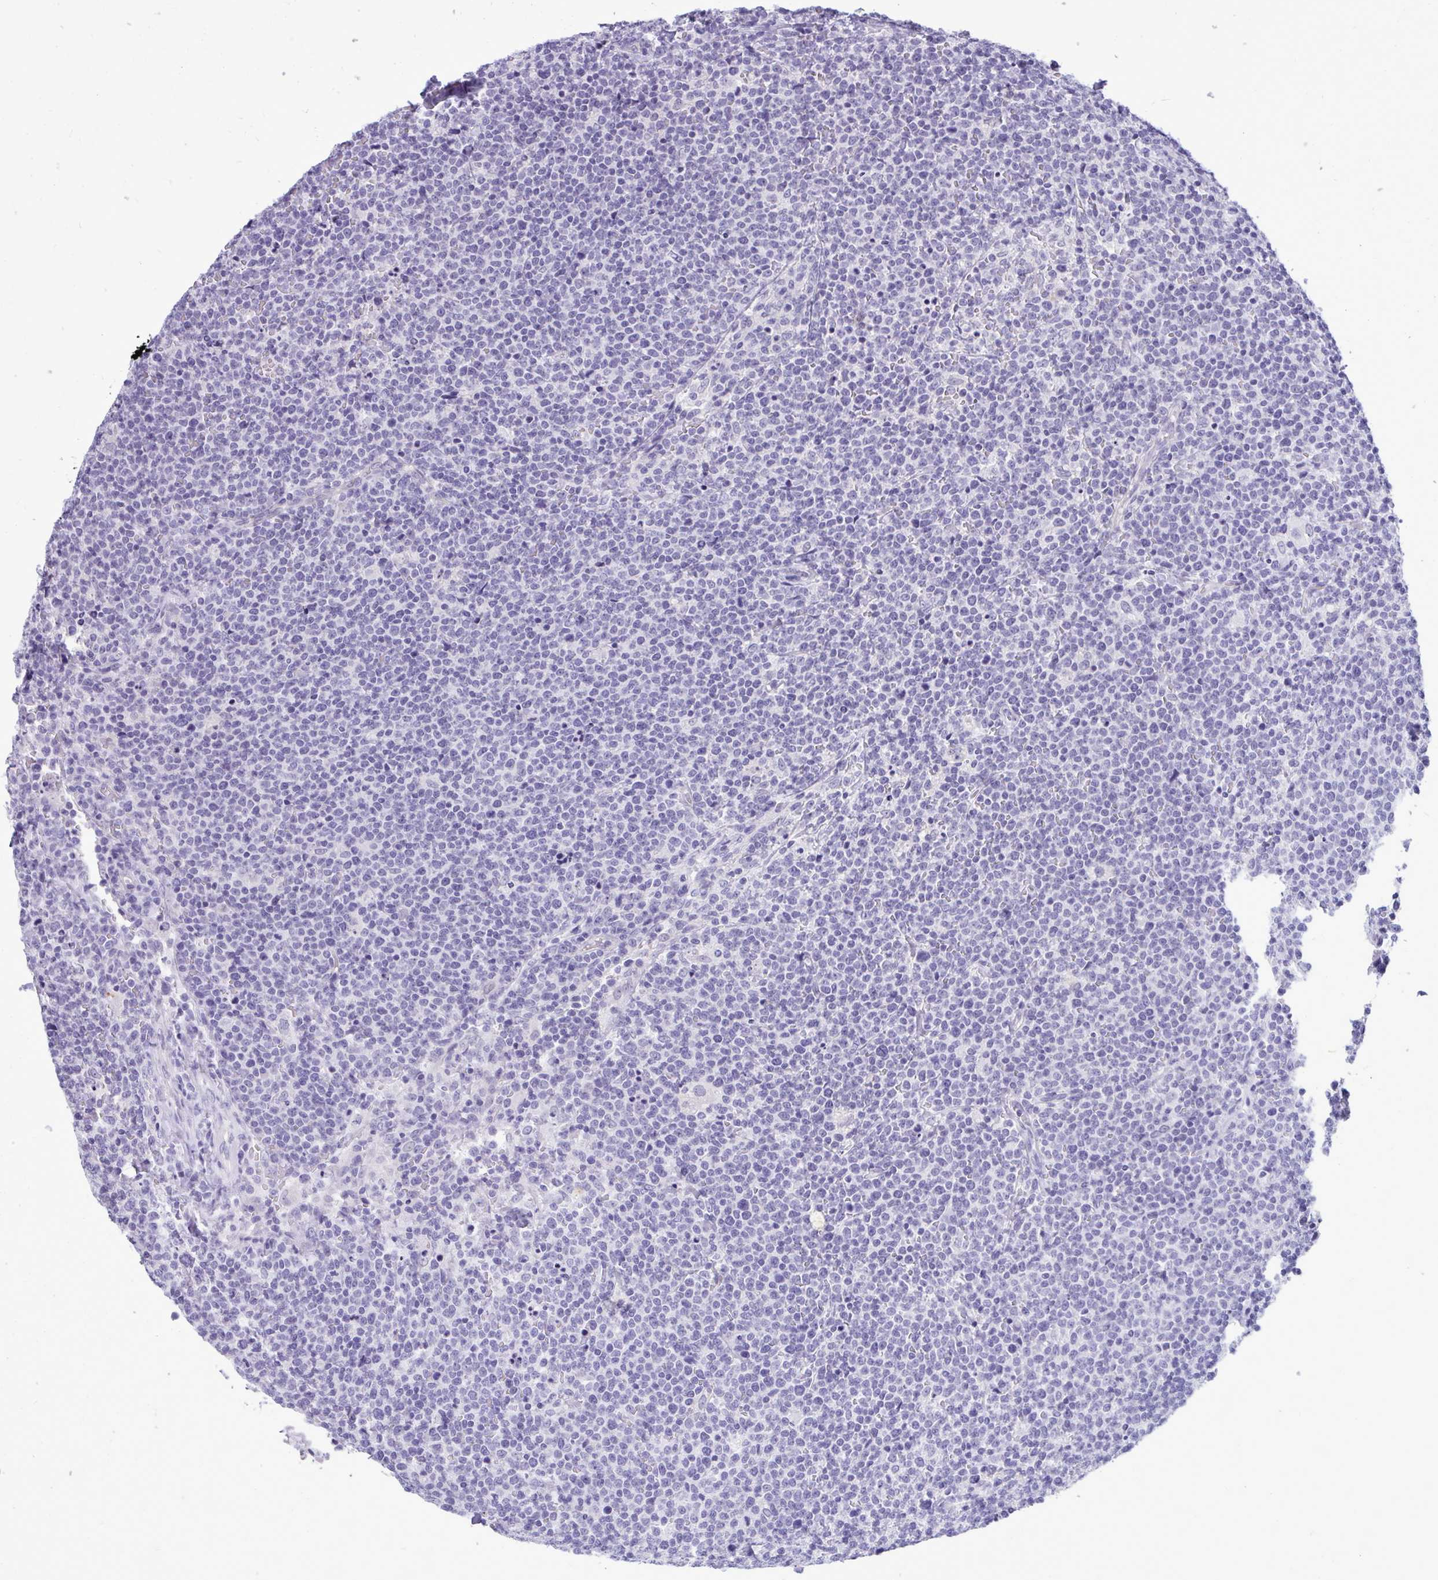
{"staining": {"intensity": "negative", "quantity": "none", "location": "none"}, "tissue": "lymphoma", "cell_type": "Tumor cells", "image_type": "cancer", "snomed": [{"axis": "morphology", "description": "Malignant lymphoma, non-Hodgkin's type, High grade"}, {"axis": "topography", "description": "Lymph node"}], "caption": "Immunohistochemistry (IHC) micrograph of neoplastic tissue: human lymphoma stained with DAB (3,3'-diaminobenzidine) exhibits no significant protein positivity in tumor cells. (DAB (3,3'-diaminobenzidine) immunohistochemistry (IHC) visualized using brightfield microscopy, high magnification).", "gene": "PRM2", "patient": {"sex": "male", "age": 61}}